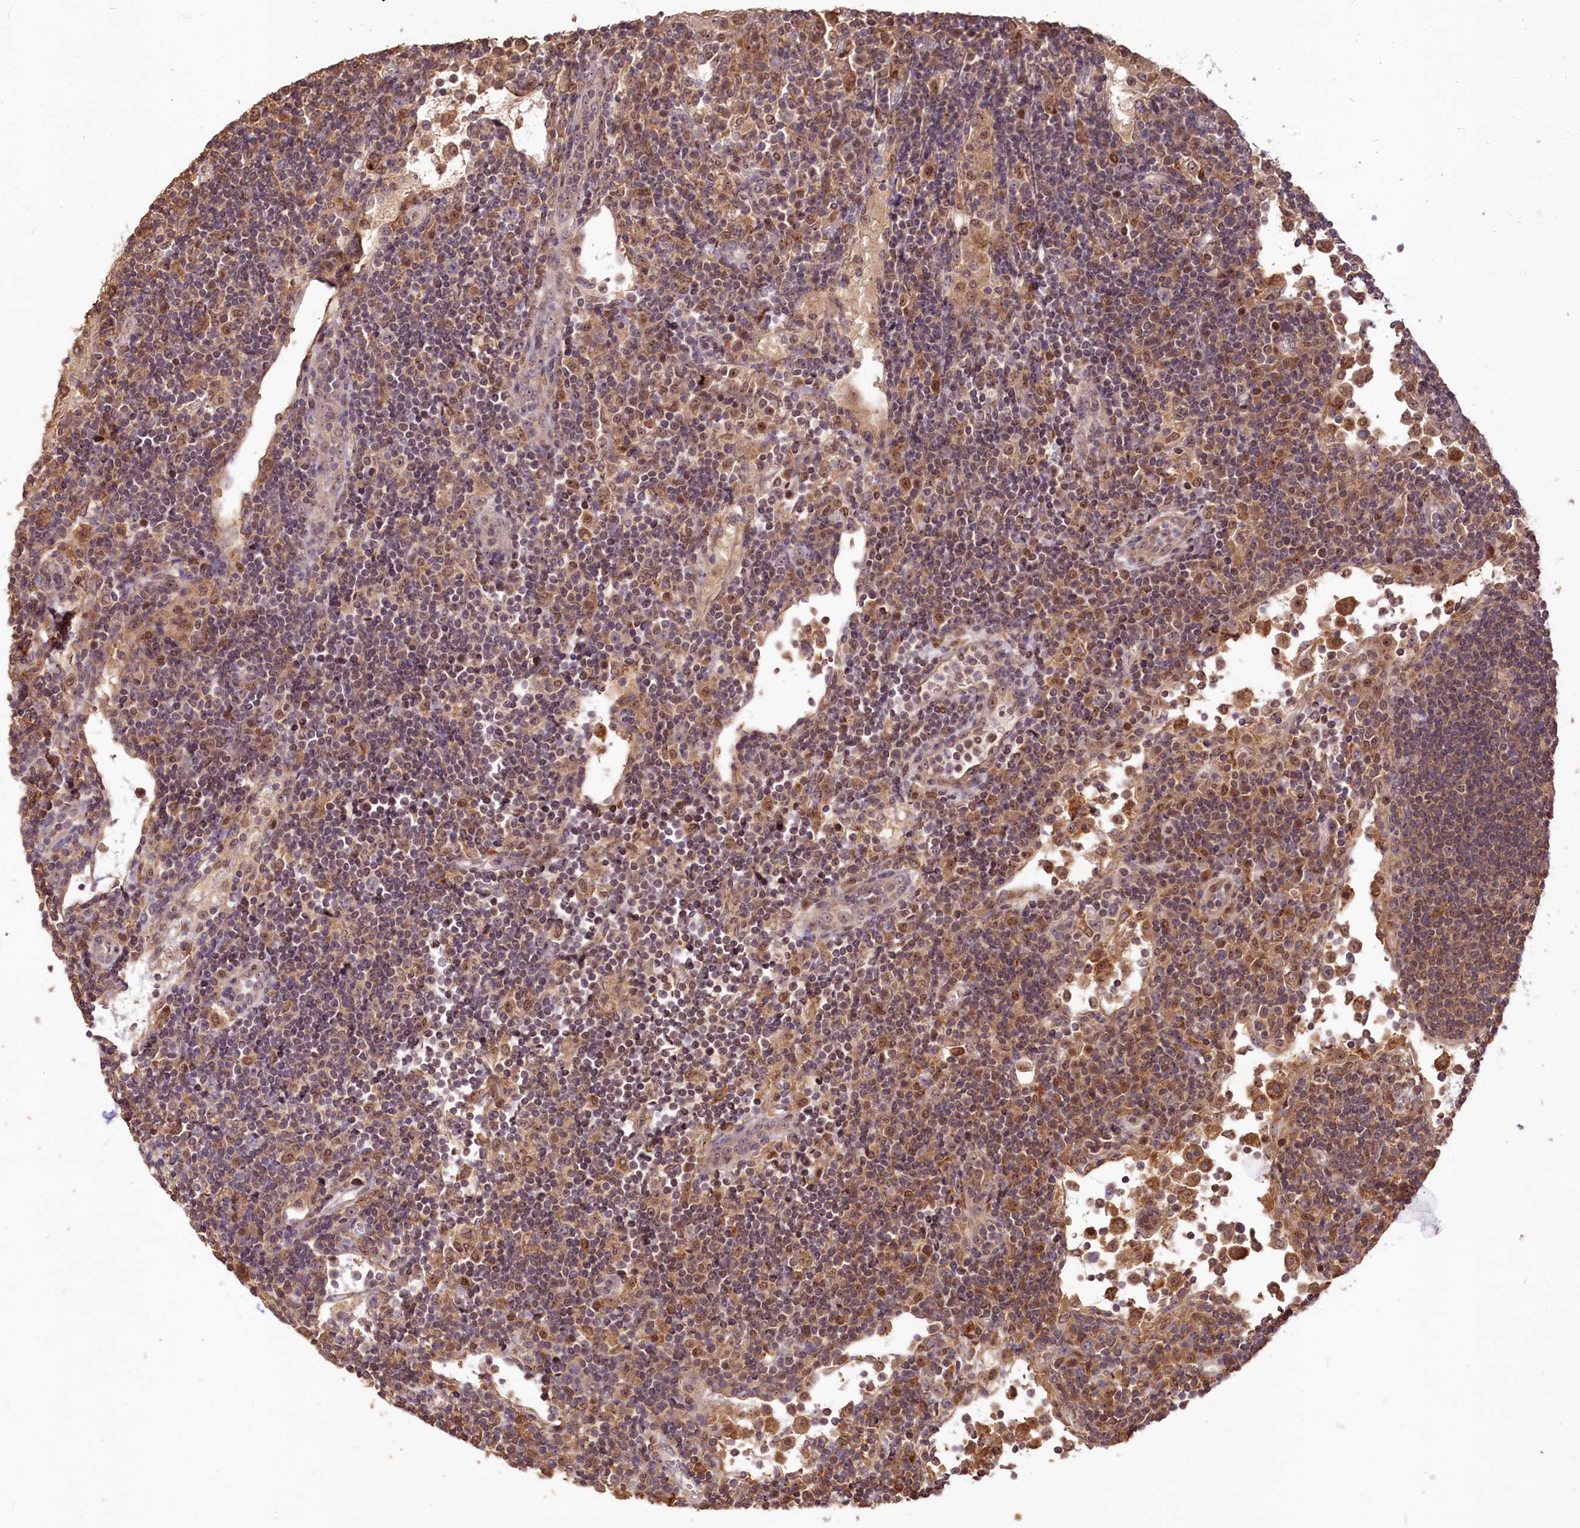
{"staining": {"intensity": "moderate", "quantity": ">75%", "location": "nuclear"}, "tissue": "lymph node", "cell_type": "Germinal center cells", "image_type": "normal", "snomed": [{"axis": "morphology", "description": "Normal tissue, NOS"}, {"axis": "topography", "description": "Lymph node"}], "caption": "DAB immunohistochemical staining of normal lymph node shows moderate nuclear protein positivity in approximately >75% of germinal center cells. (DAB (3,3'-diaminobenzidine) IHC, brown staining for protein, blue staining for nuclei).", "gene": "RRP8", "patient": {"sex": "female", "age": 53}}